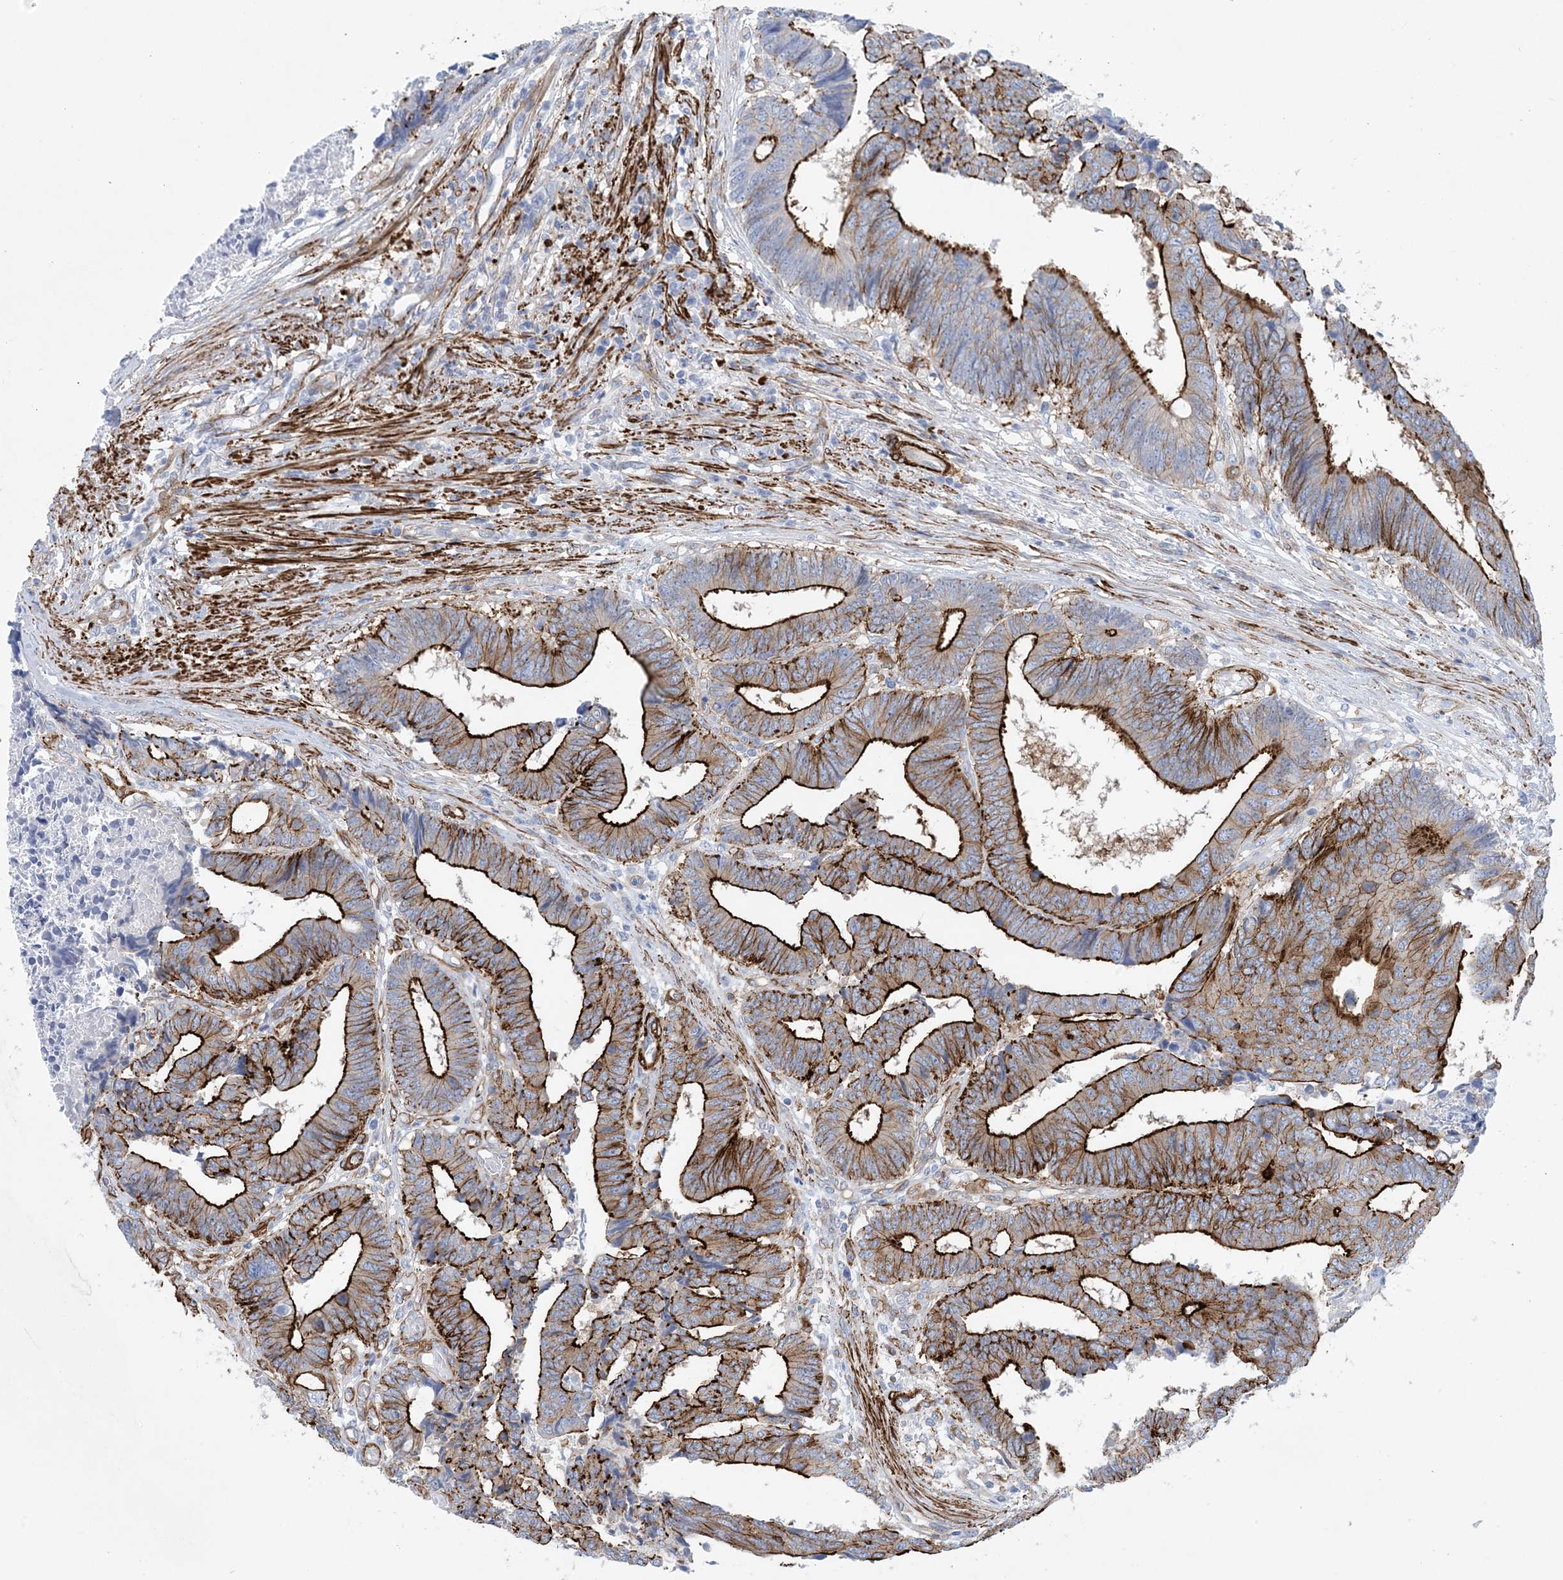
{"staining": {"intensity": "strong", "quantity": "25%-75%", "location": "cytoplasmic/membranous"}, "tissue": "colorectal cancer", "cell_type": "Tumor cells", "image_type": "cancer", "snomed": [{"axis": "morphology", "description": "Adenocarcinoma, NOS"}, {"axis": "topography", "description": "Rectum"}], "caption": "Tumor cells demonstrate high levels of strong cytoplasmic/membranous staining in about 25%-75% of cells in human colorectal adenocarcinoma.", "gene": "SHANK1", "patient": {"sex": "male", "age": 84}}